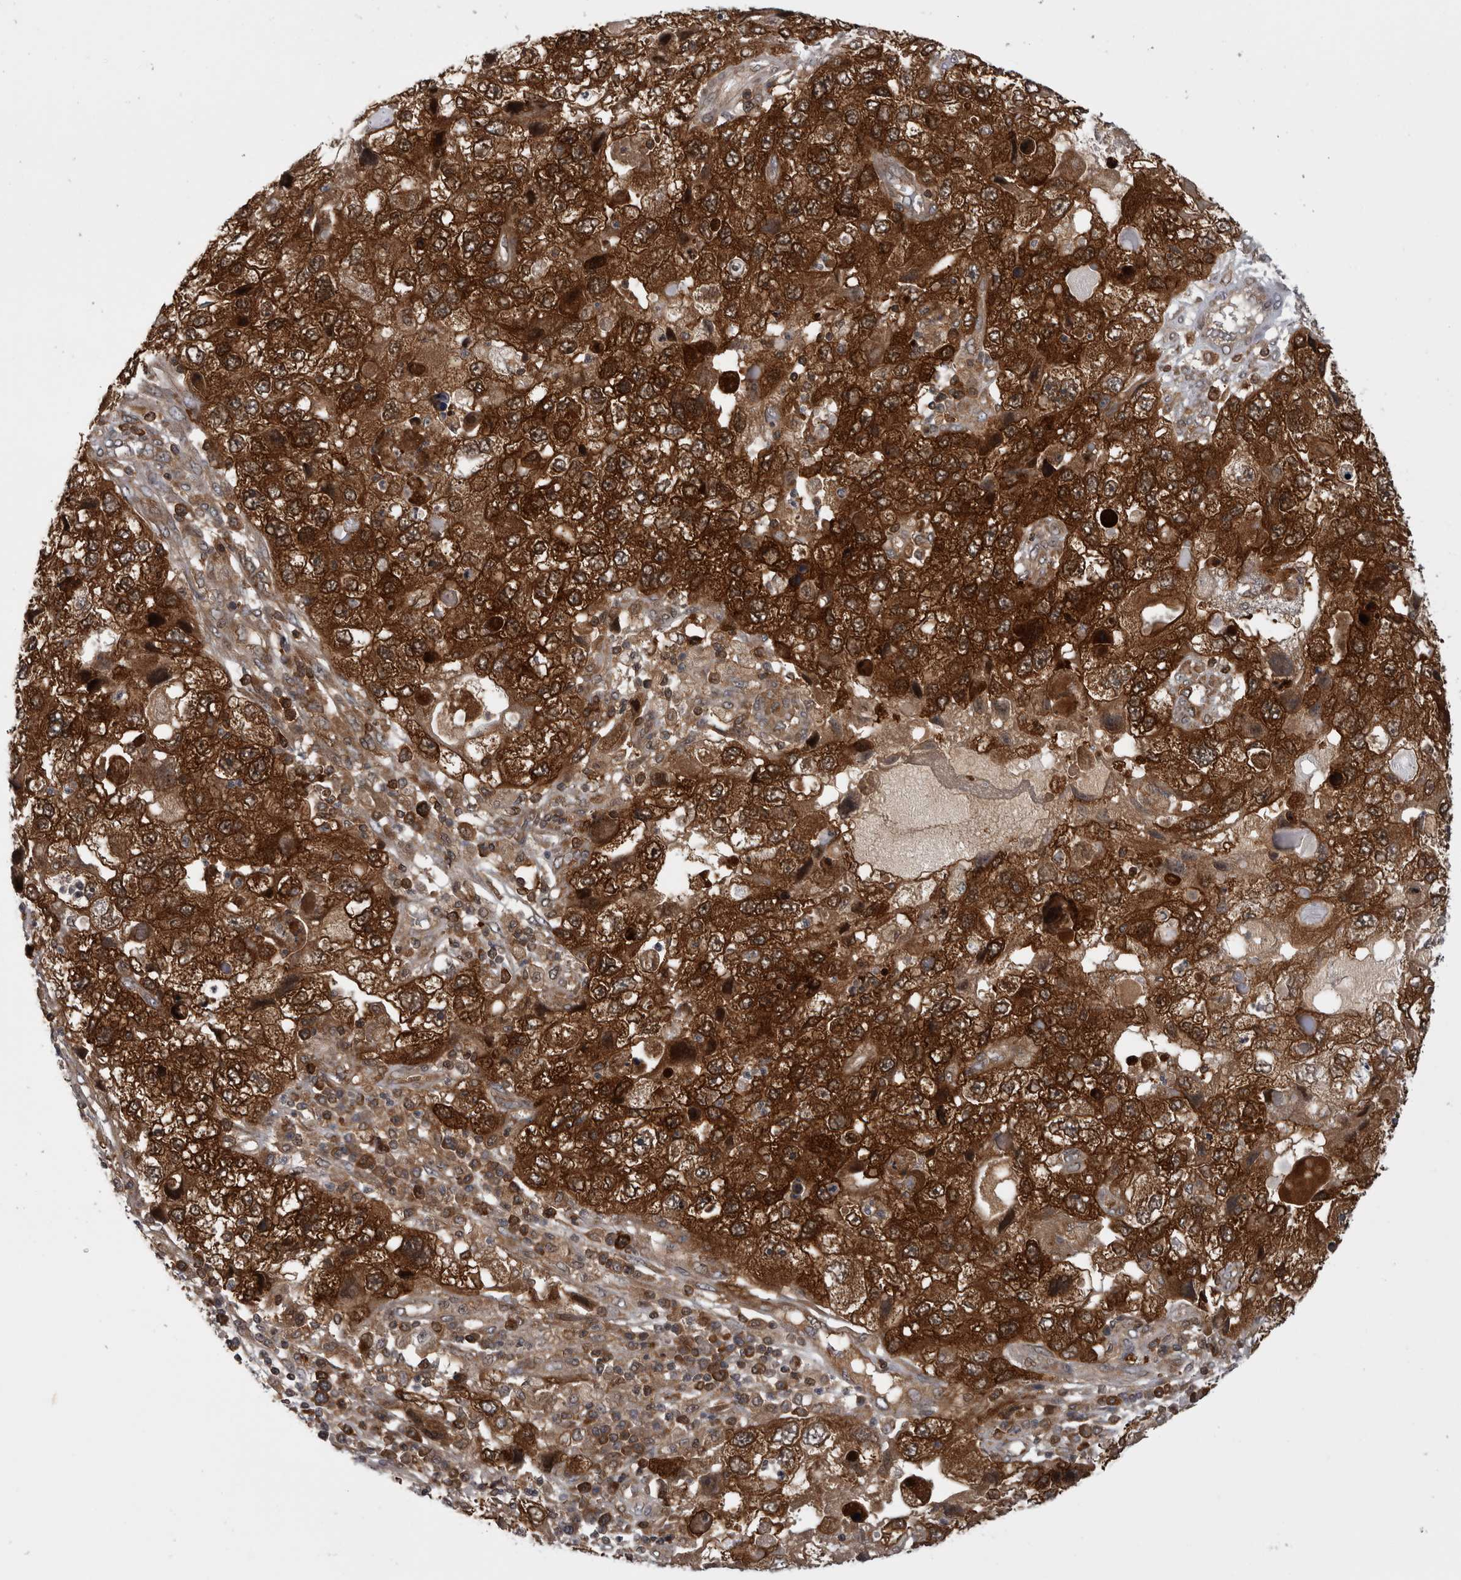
{"staining": {"intensity": "strong", "quantity": ">75%", "location": "cytoplasmic/membranous,nuclear"}, "tissue": "endometrial cancer", "cell_type": "Tumor cells", "image_type": "cancer", "snomed": [{"axis": "morphology", "description": "Adenocarcinoma, NOS"}, {"axis": "topography", "description": "Endometrium"}], "caption": "Endometrial cancer stained for a protein exhibits strong cytoplasmic/membranous and nuclear positivity in tumor cells.", "gene": "CACYBP", "patient": {"sex": "female", "age": 49}}